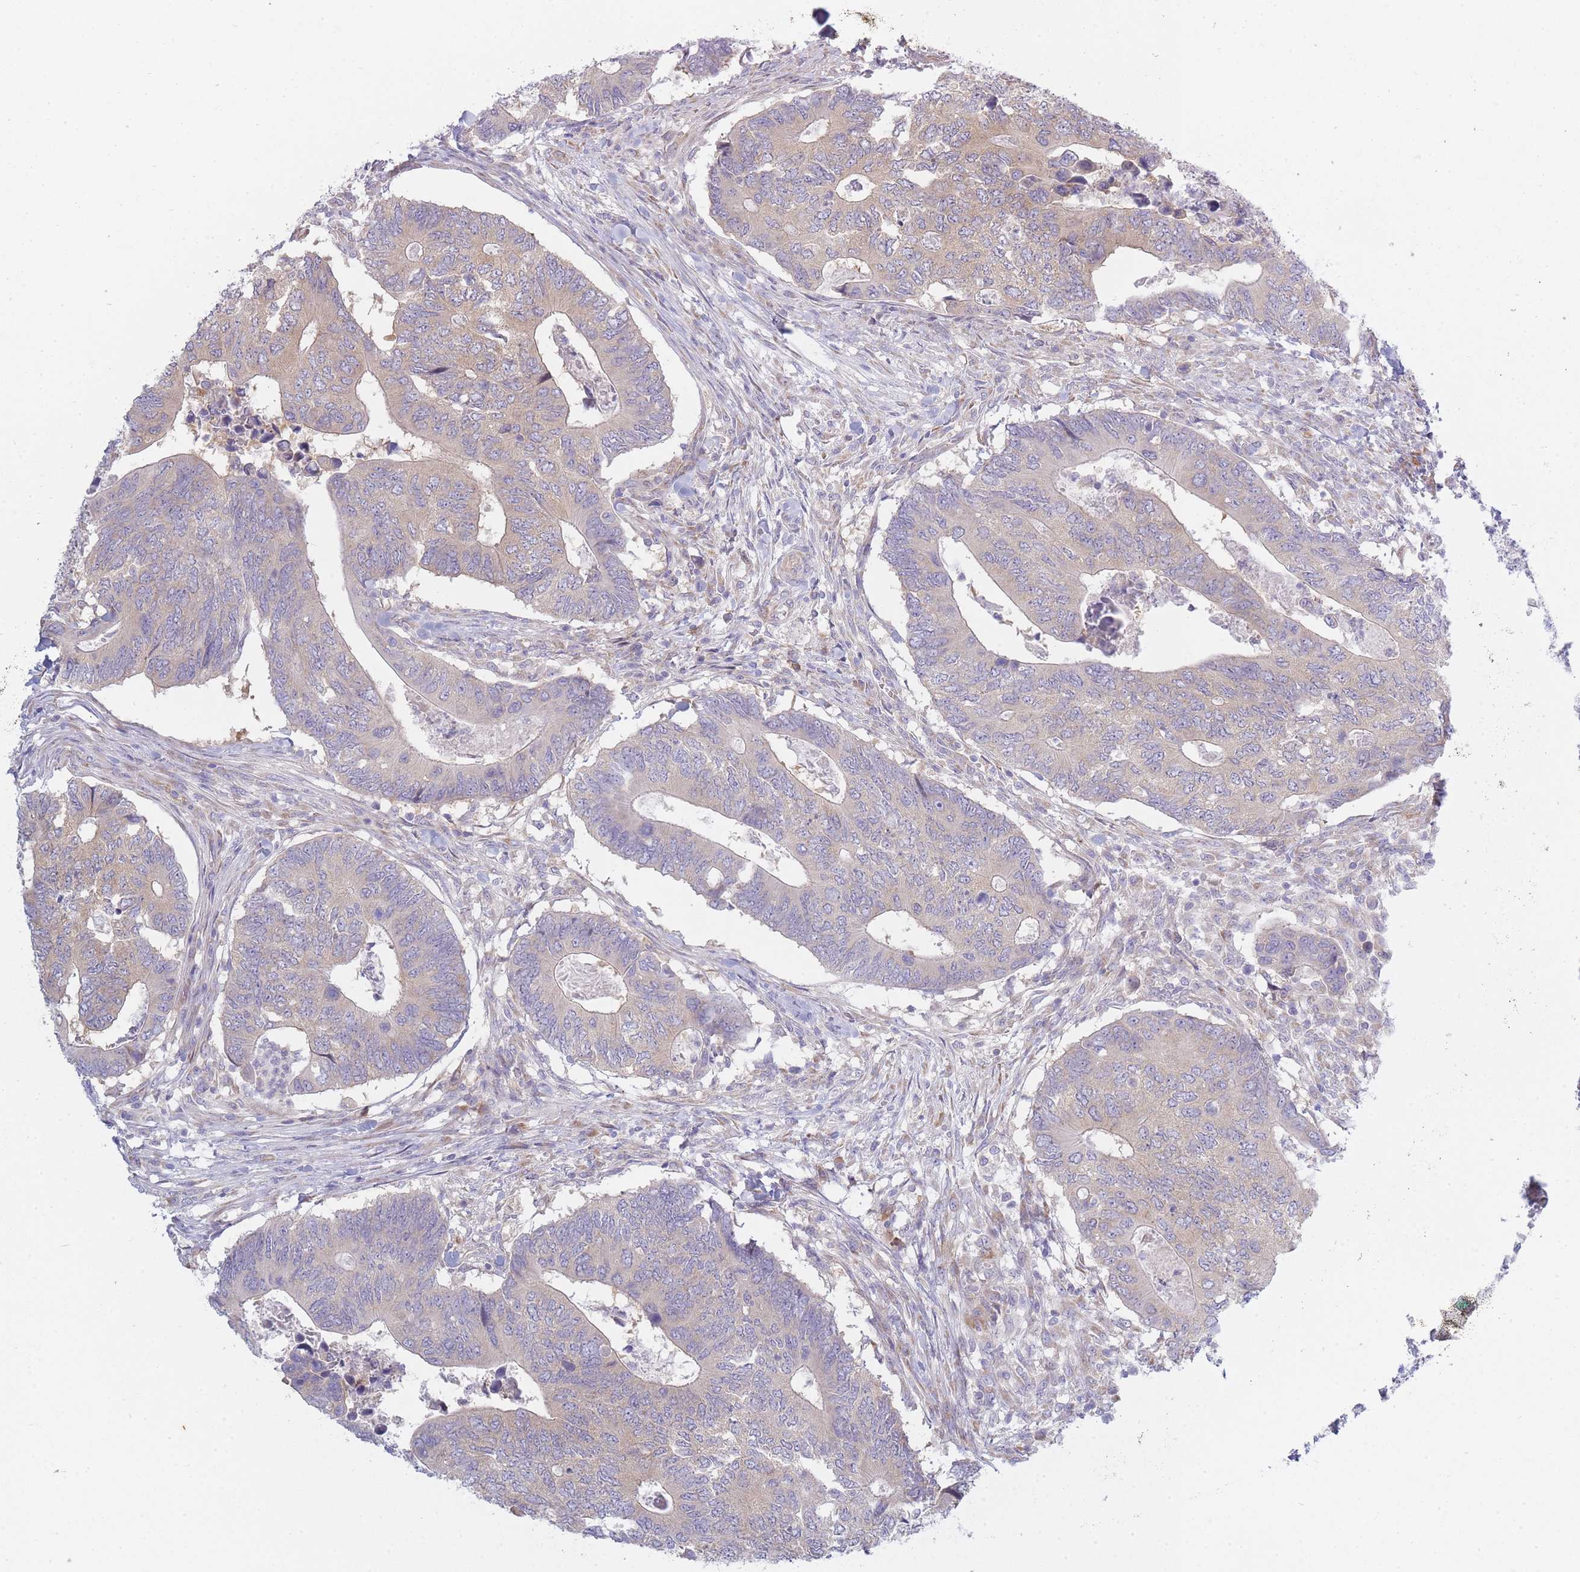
{"staining": {"intensity": "weak", "quantity": "<25%", "location": "cytoplasmic/membranous"}, "tissue": "colorectal cancer", "cell_type": "Tumor cells", "image_type": "cancer", "snomed": [{"axis": "morphology", "description": "Adenocarcinoma, NOS"}, {"axis": "topography", "description": "Colon"}], "caption": "The immunohistochemistry (IHC) image has no significant staining in tumor cells of adenocarcinoma (colorectal) tissue. Nuclei are stained in blue.", "gene": "OR5L2", "patient": {"sex": "male", "age": 87}}